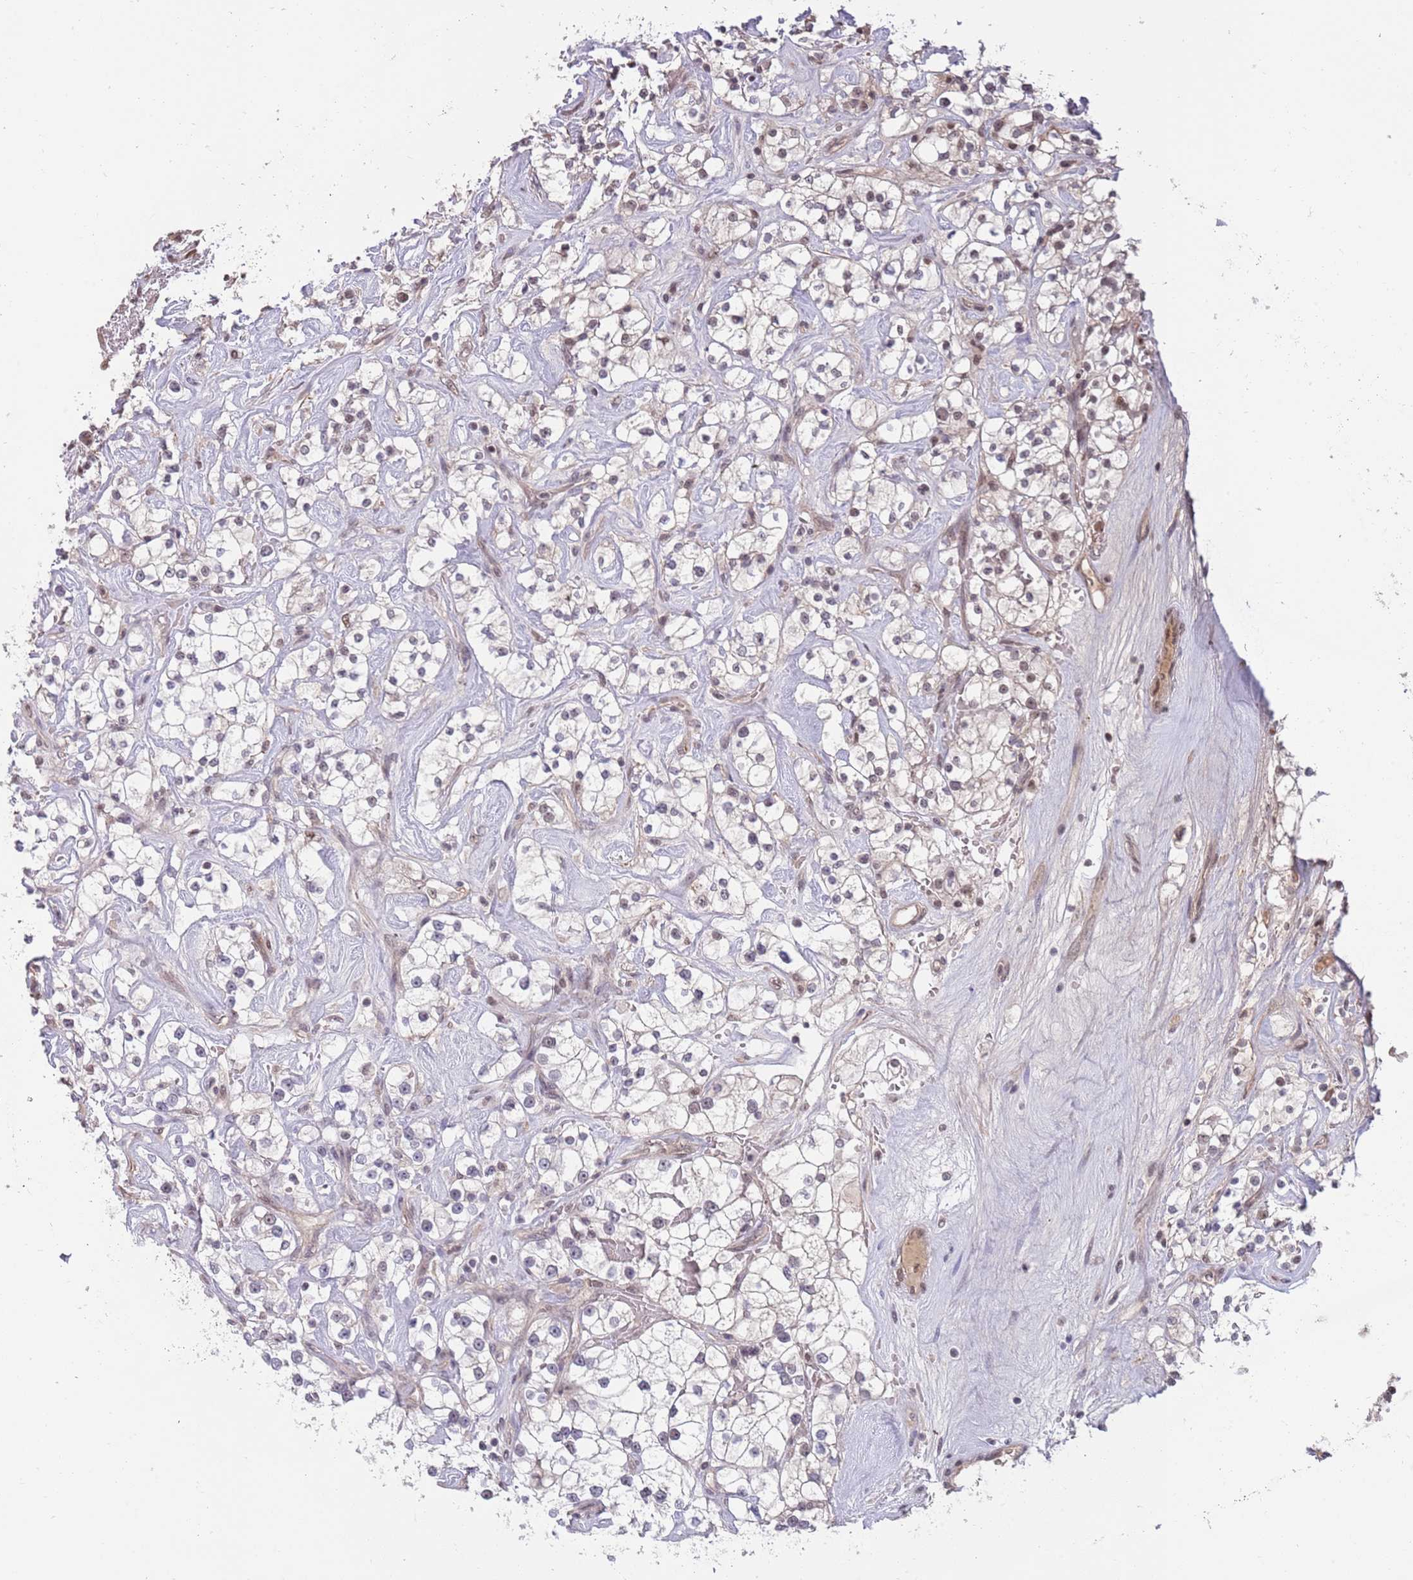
{"staining": {"intensity": "negative", "quantity": "none", "location": "none"}, "tissue": "renal cancer", "cell_type": "Tumor cells", "image_type": "cancer", "snomed": [{"axis": "morphology", "description": "Adenocarcinoma, NOS"}, {"axis": "topography", "description": "Kidney"}], "caption": "This is a micrograph of immunohistochemistry (IHC) staining of renal cancer (adenocarcinoma), which shows no expression in tumor cells.", "gene": "ZBTB7A", "patient": {"sex": "male", "age": 77}}